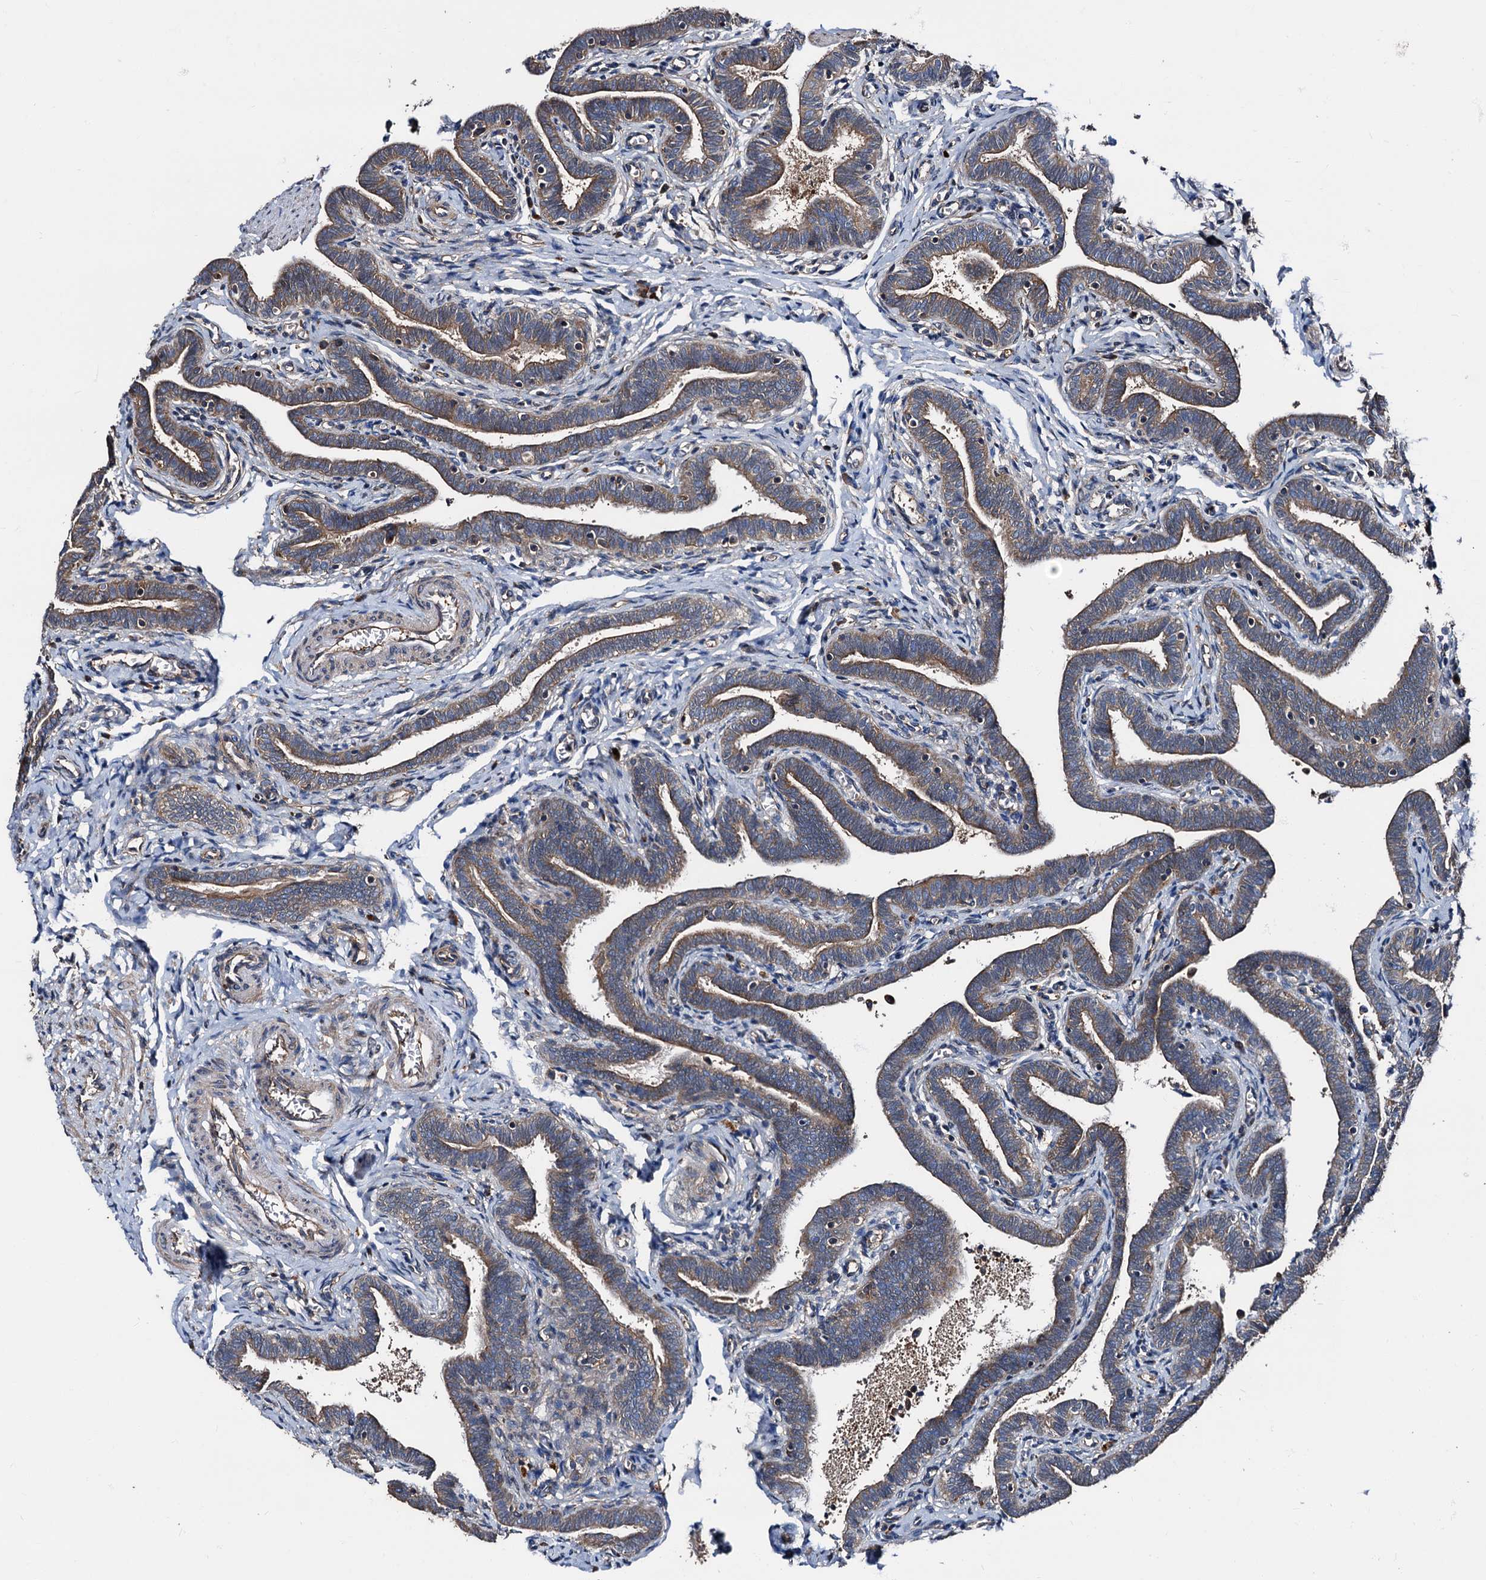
{"staining": {"intensity": "strong", "quantity": ">75%", "location": "cytoplasmic/membranous"}, "tissue": "fallopian tube", "cell_type": "Glandular cells", "image_type": "normal", "snomed": [{"axis": "morphology", "description": "Normal tissue, NOS"}, {"axis": "topography", "description": "Fallopian tube"}], "caption": "This image demonstrates normal fallopian tube stained with immunohistochemistry to label a protein in brown. The cytoplasmic/membranous of glandular cells show strong positivity for the protein. Nuclei are counter-stained blue.", "gene": "PEX5", "patient": {"sex": "female", "age": 36}}